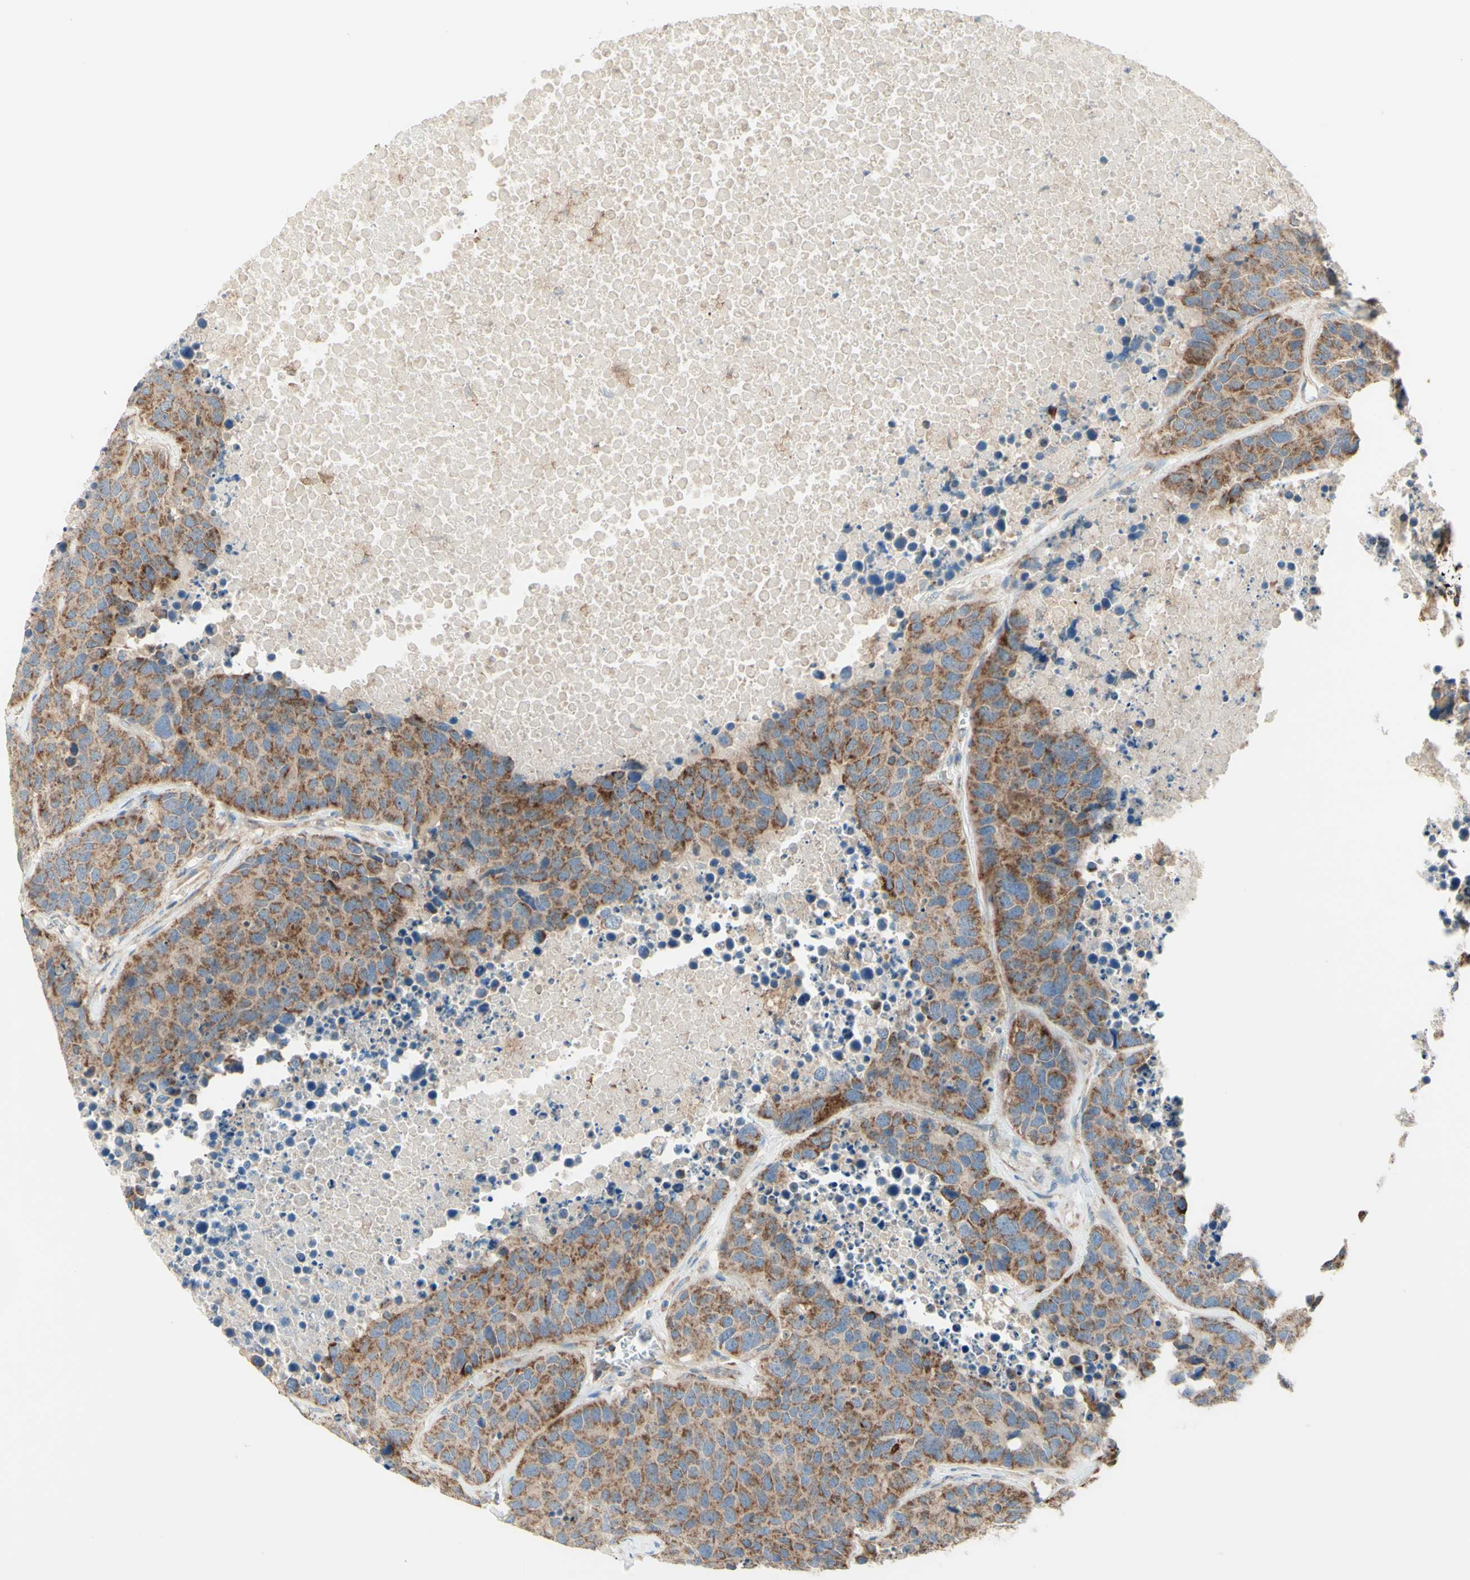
{"staining": {"intensity": "moderate", "quantity": ">75%", "location": "cytoplasmic/membranous"}, "tissue": "carcinoid", "cell_type": "Tumor cells", "image_type": "cancer", "snomed": [{"axis": "morphology", "description": "Carcinoid, malignant, NOS"}, {"axis": "topography", "description": "Lung"}], "caption": "Carcinoid (malignant) stained with DAB (3,3'-diaminobenzidine) immunohistochemistry exhibits medium levels of moderate cytoplasmic/membranous positivity in approximately >75% of tumor cells.", "gene": "ARMC10", "patient": {"sex": "male", "age": 60}}